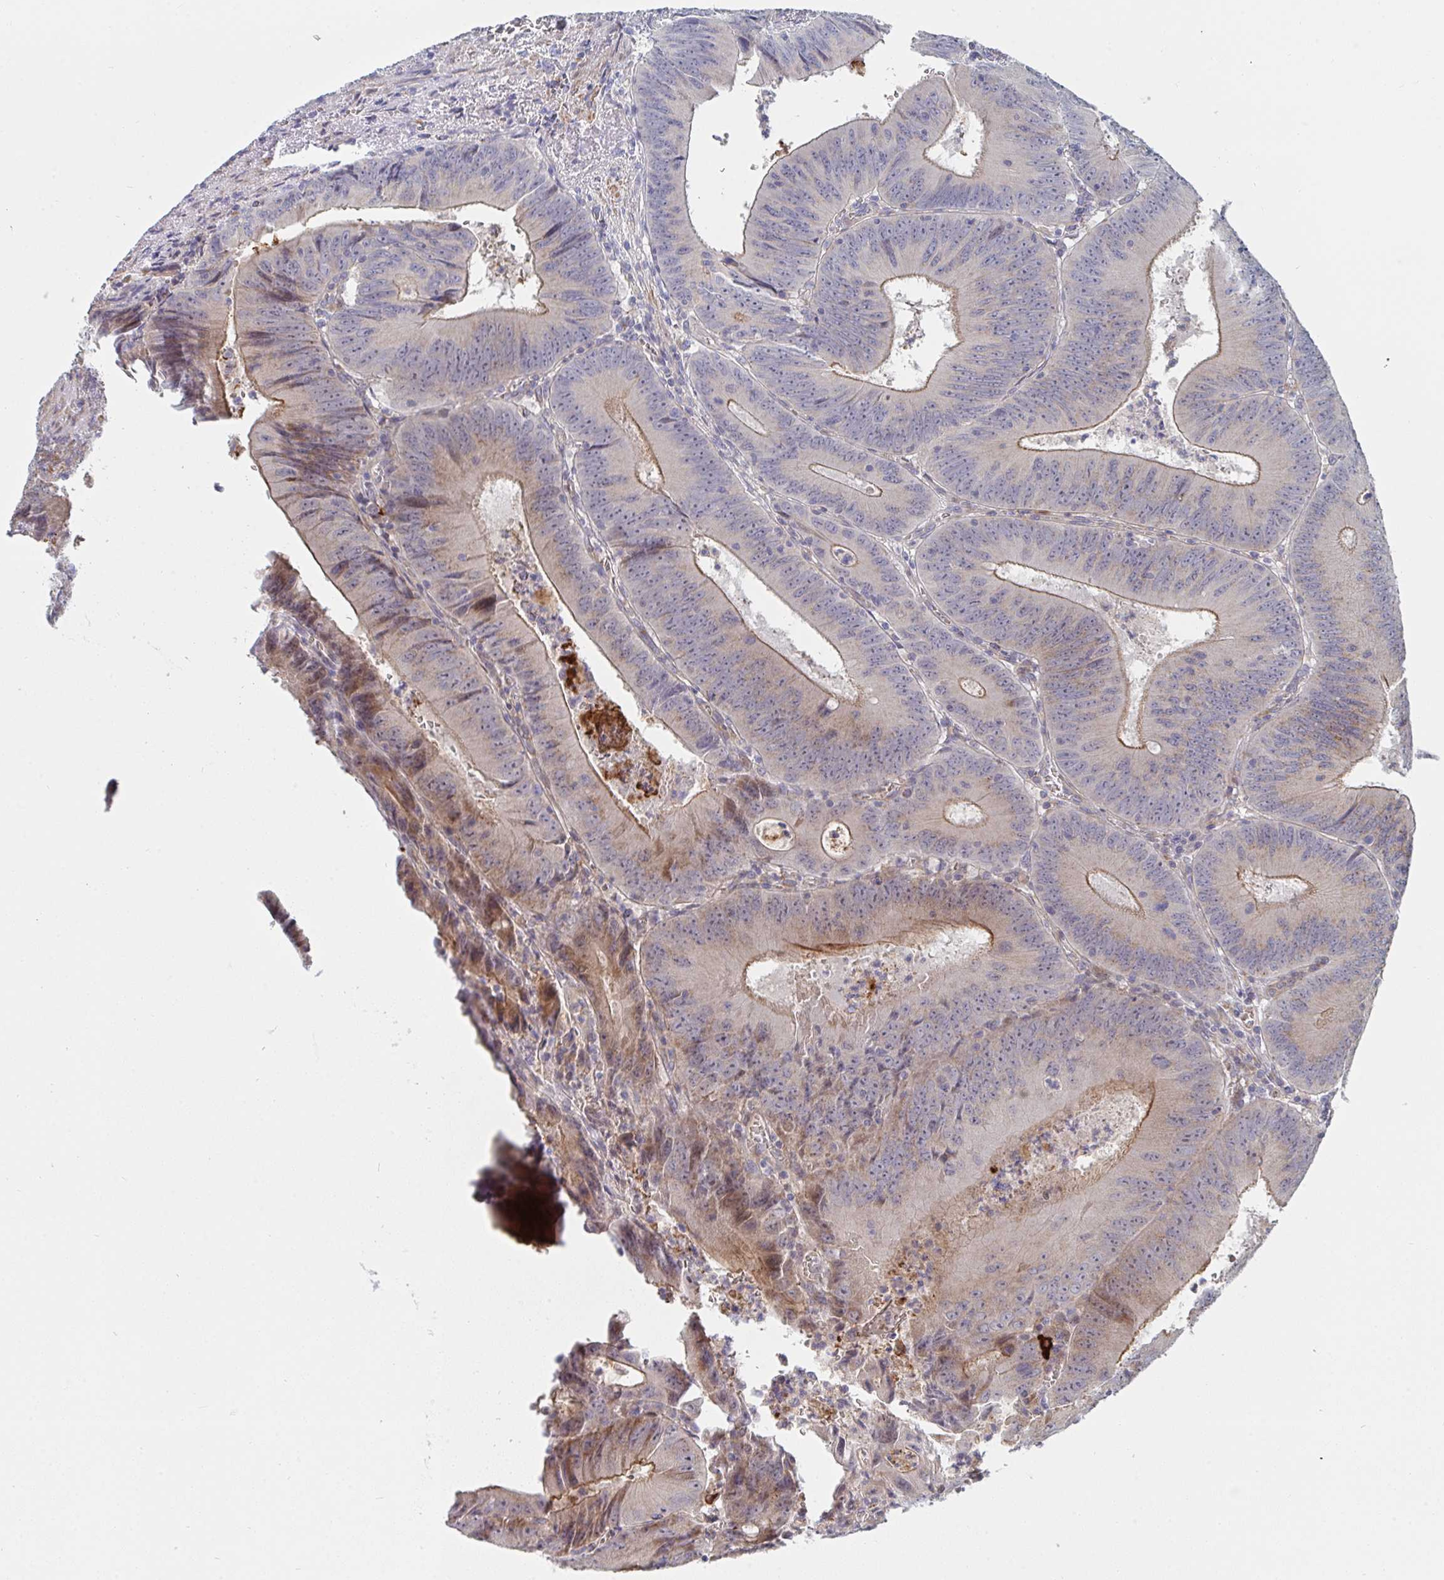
{"staining": {"intensity": "weak", "quantity": "25%-75%", "location": "cytoplasmic/membranous"}, "tissue": "colorectal cancer", "cell_type": "Tumor cells", "image_type": "cancer", "snomed": [{"axis": "morphology", "description": "Adenocarcinoma, NOS"}, {"axis": "topography", "description": "Rectum"}], "caption": "Tumor cells demonstrate low levels of weak cytoplasmic/membranous expression in about 25%-75% of cells in colorectal adenocarcinoma. (Brightfield microscopy of DAB IHC at high magnification).", "gene": "TNFSF4", "patient": {"sex": "female", "age": 72}}